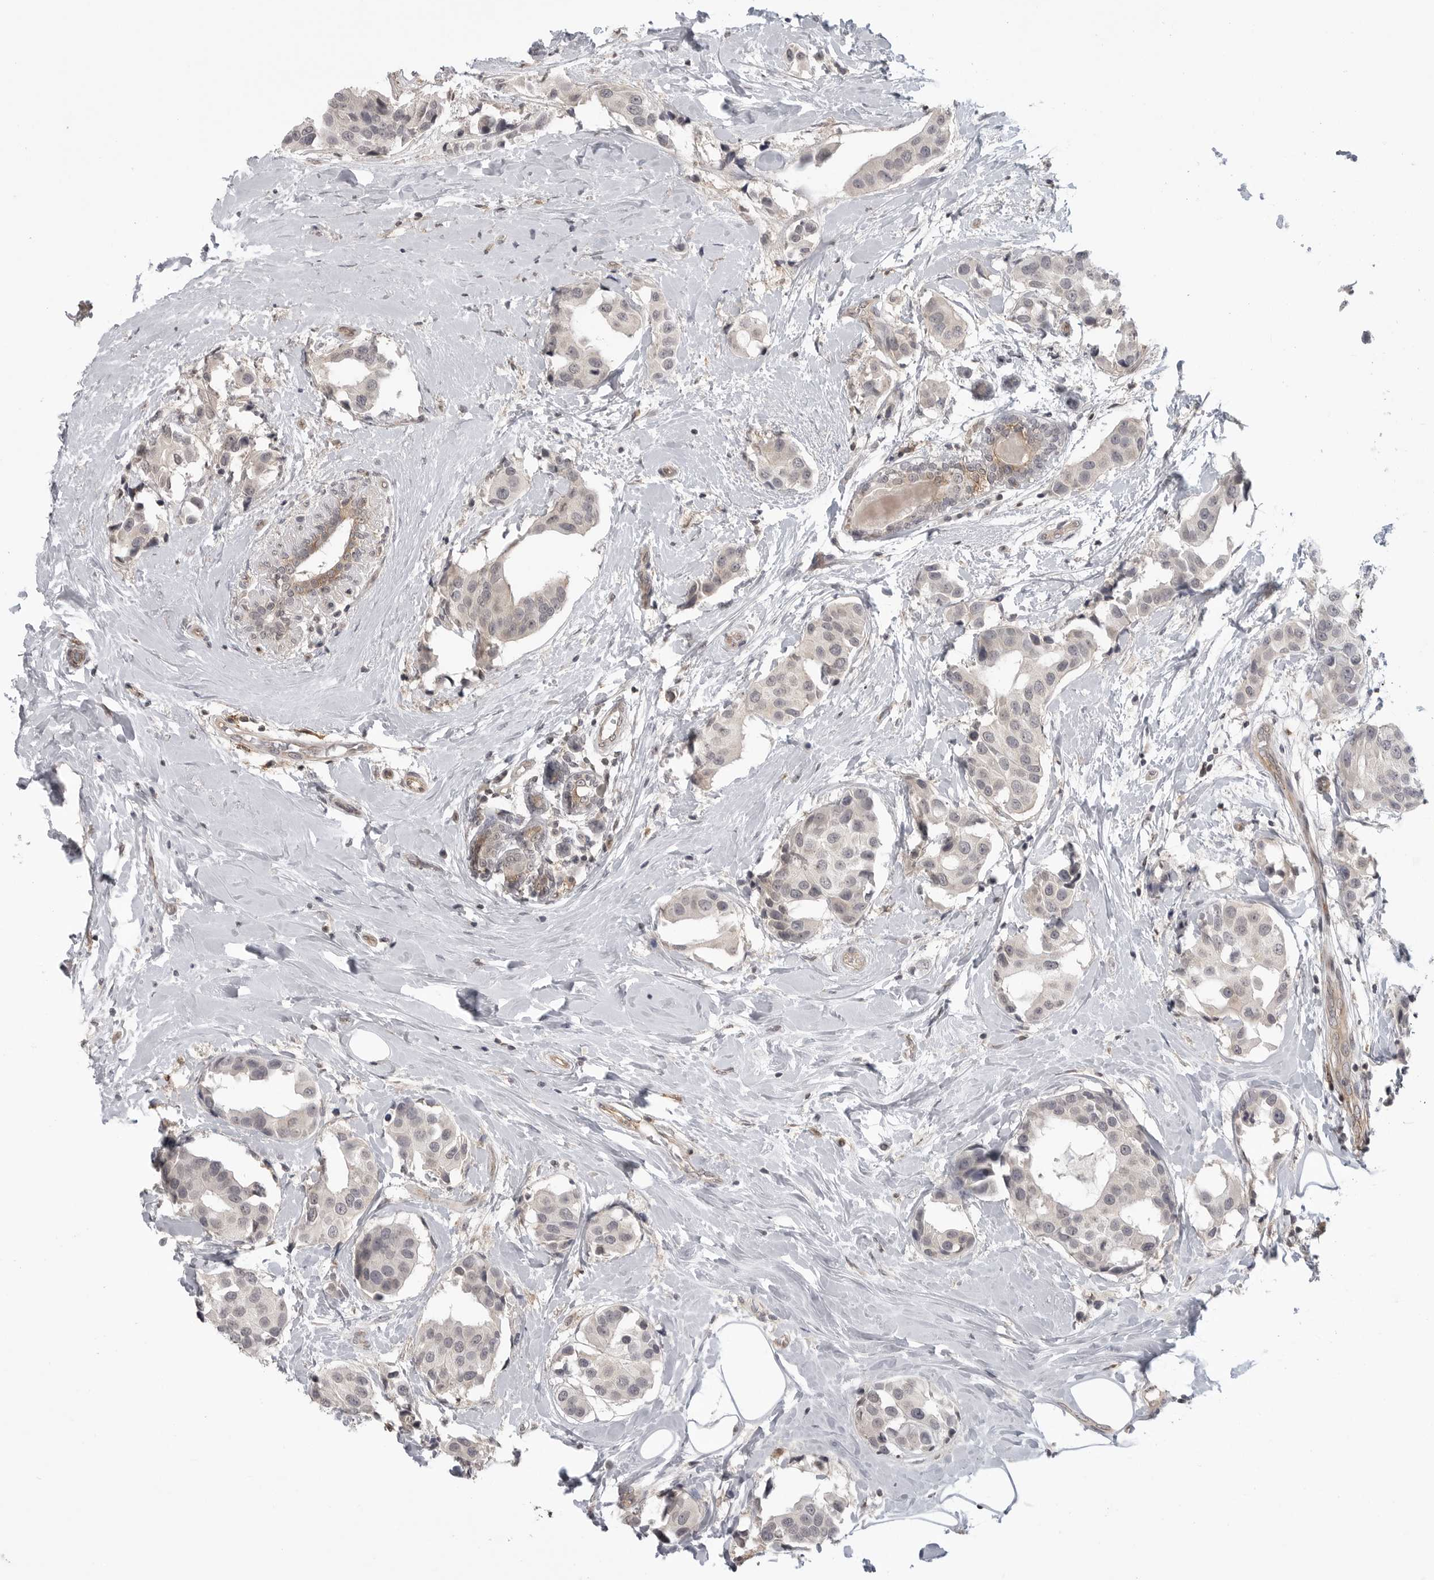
{"staining": {"intensity": "negative", "quantity": "none", "location": "none"}, "tissue": "breast cancer", "cell_type": "Tumor cells", "image_type": "cancer", "snomed": [{"axis": "morphology", "description": "Normal tissue, NOS"}, {"axis": "morphology", "description": "Duct carcinoma"}, {"axis": "topography", "description": "Breast"}], "caption": "IHC image of human breast cancer stained for a protein (brown), which reveals no expression in tumor cells.", "gene": "IFNGR1", "patient": {"sex": "female", "age": 39}}